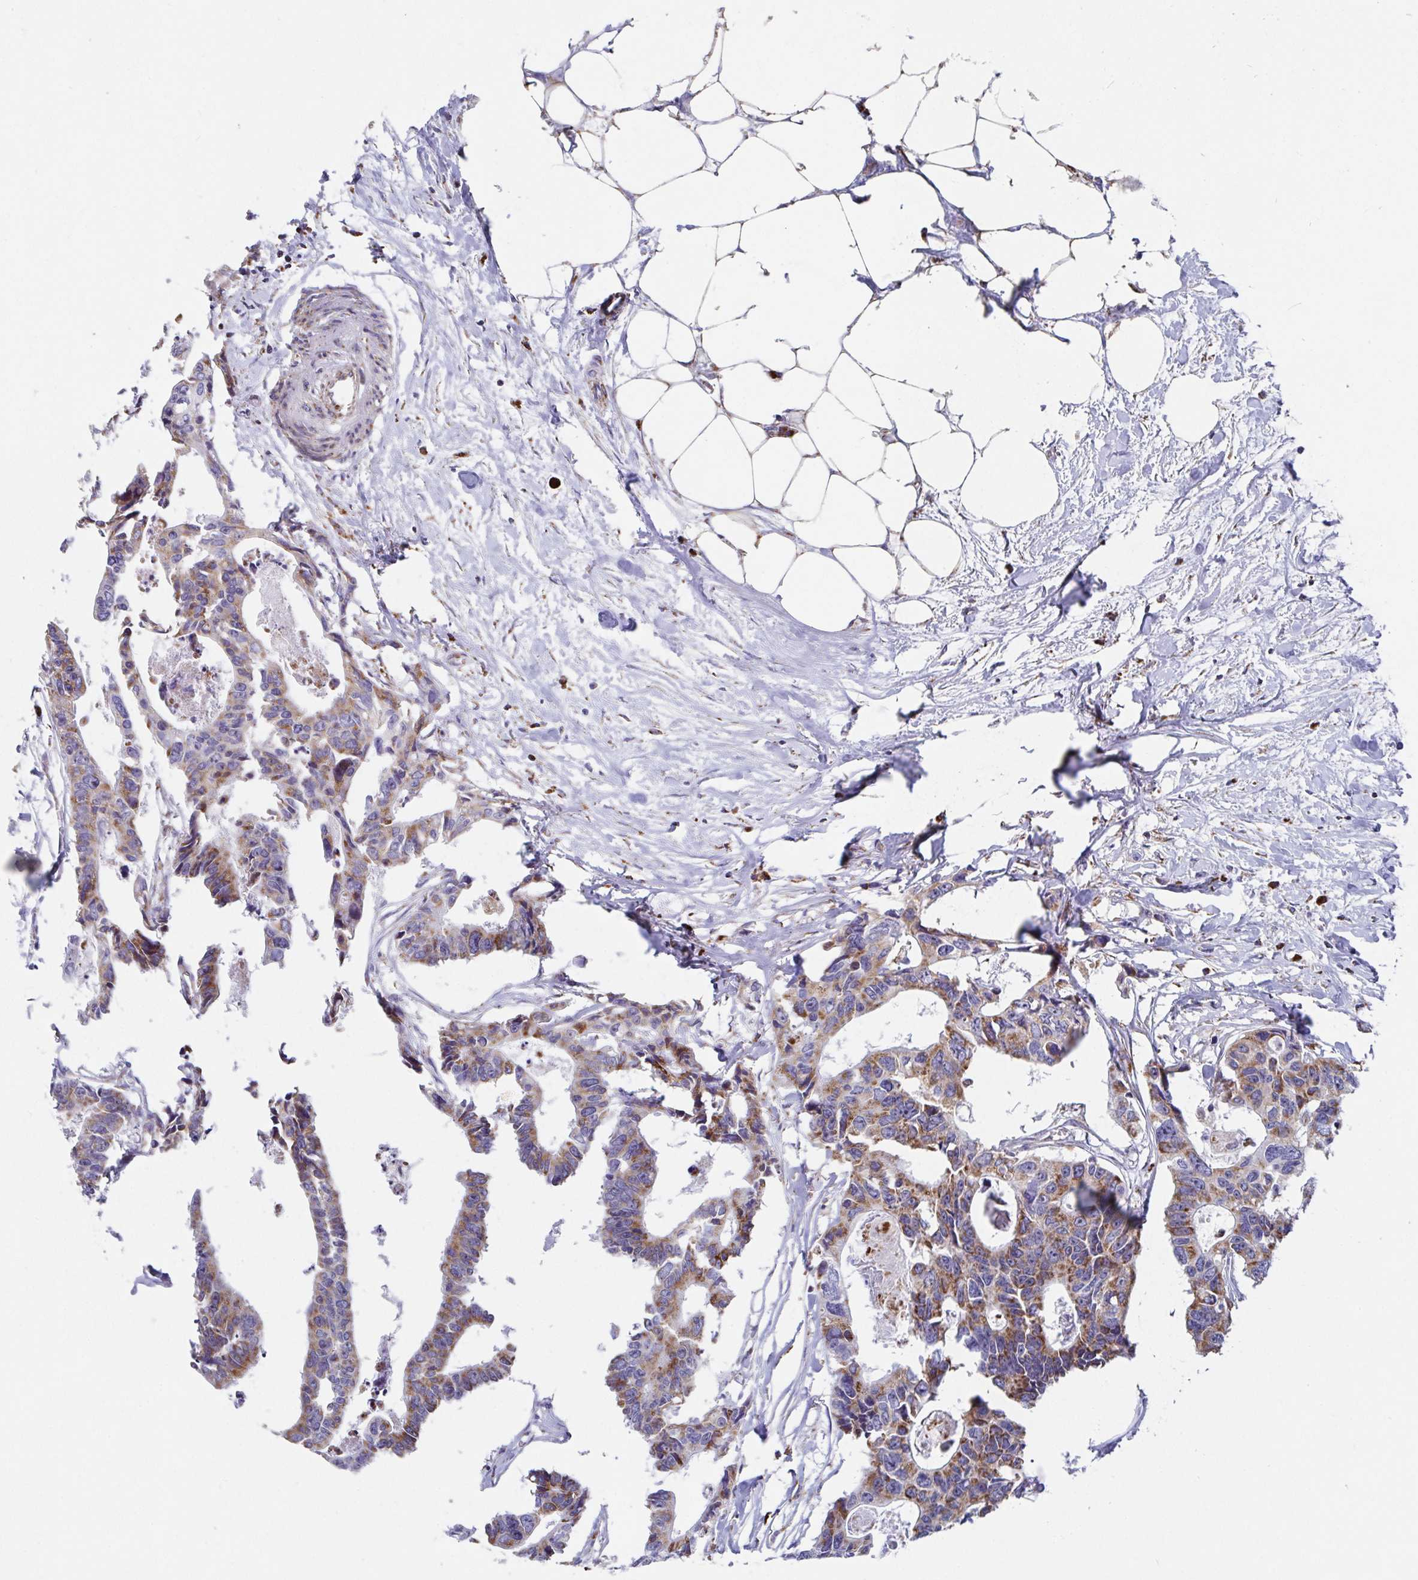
{"staining": {"intensity": "moderate", "quantity": ">75%", "location": "cytoplasmic/membranous"}, "tissue": "colorectal cancer", "cell_type": "Tumor cells", "image_type": "cancer", "snomed": [{"axis": "morphology", "description": "Adenocarcinoma, NOS"}, {"axis": "topography", "description": "Rectum"}], "caption": "Immunohistochemistry micrograph of human colorectal cancer (adenocarcinoma) stained for a protein (brown), which shows medium levels of moderate cytoplasmic/membranous staining in about >75% of tumor cells.", "gene": "ATP5MJ", "patient": {"sex": "male", "age": 57}}